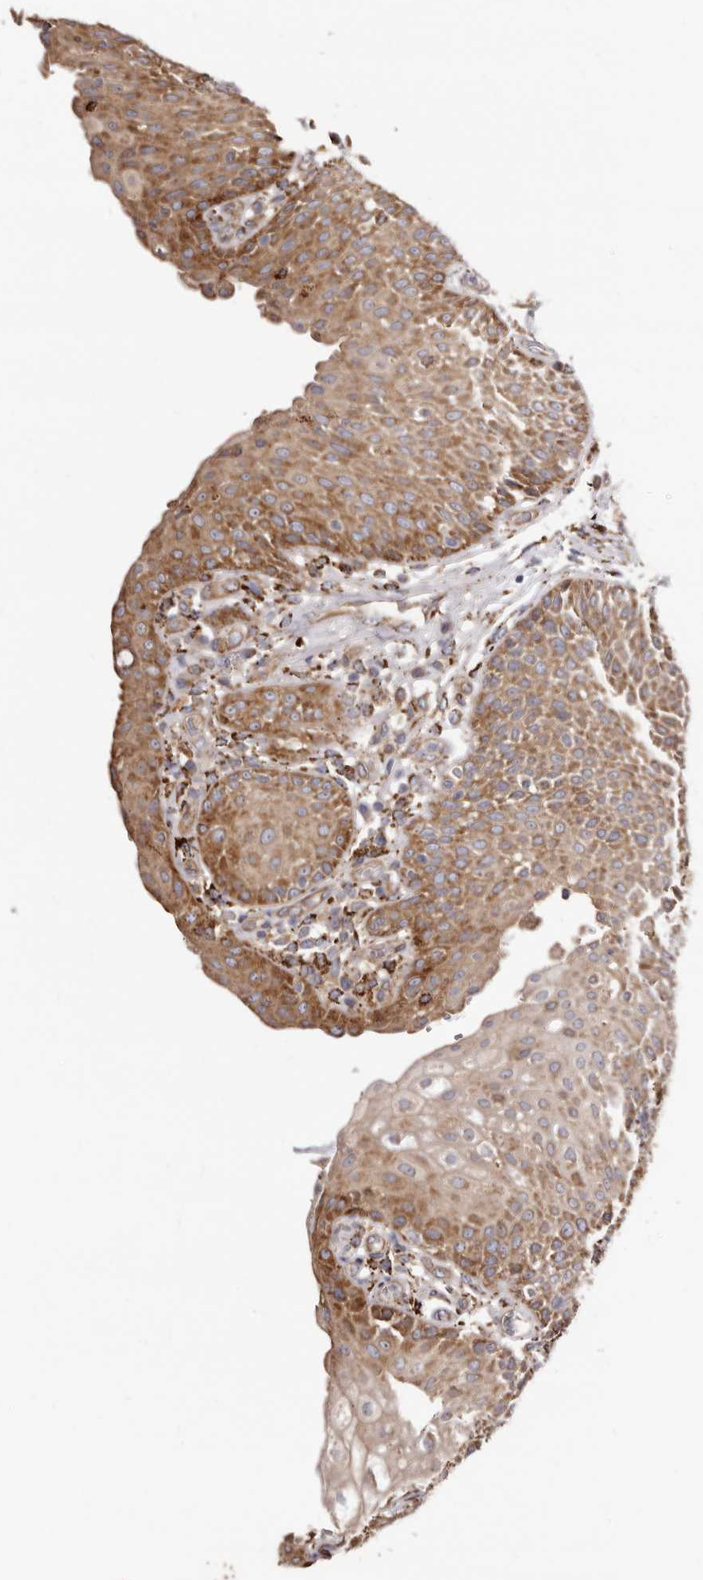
{"staining": {"intensity": "moderate", "quantity": ">75%", "location": "cytoplasmic/membranous"}, "tissue": "urinary bladder", "cell_type": "Urothelial cells", "image_type": "normal", "snomed": [{"axis": "morphology", "description": "Normal tissue, NOS"}, {"axis": "topography", "description": "Urinary bladder"}], "caption": "Urinary bladder stained with a brown dye shows moderate cytoplasmic/membranous positive expression in about >75% of urothelial cells.", "gene": "LUZP1", "patient": {"sex": "female", "age": 62}}